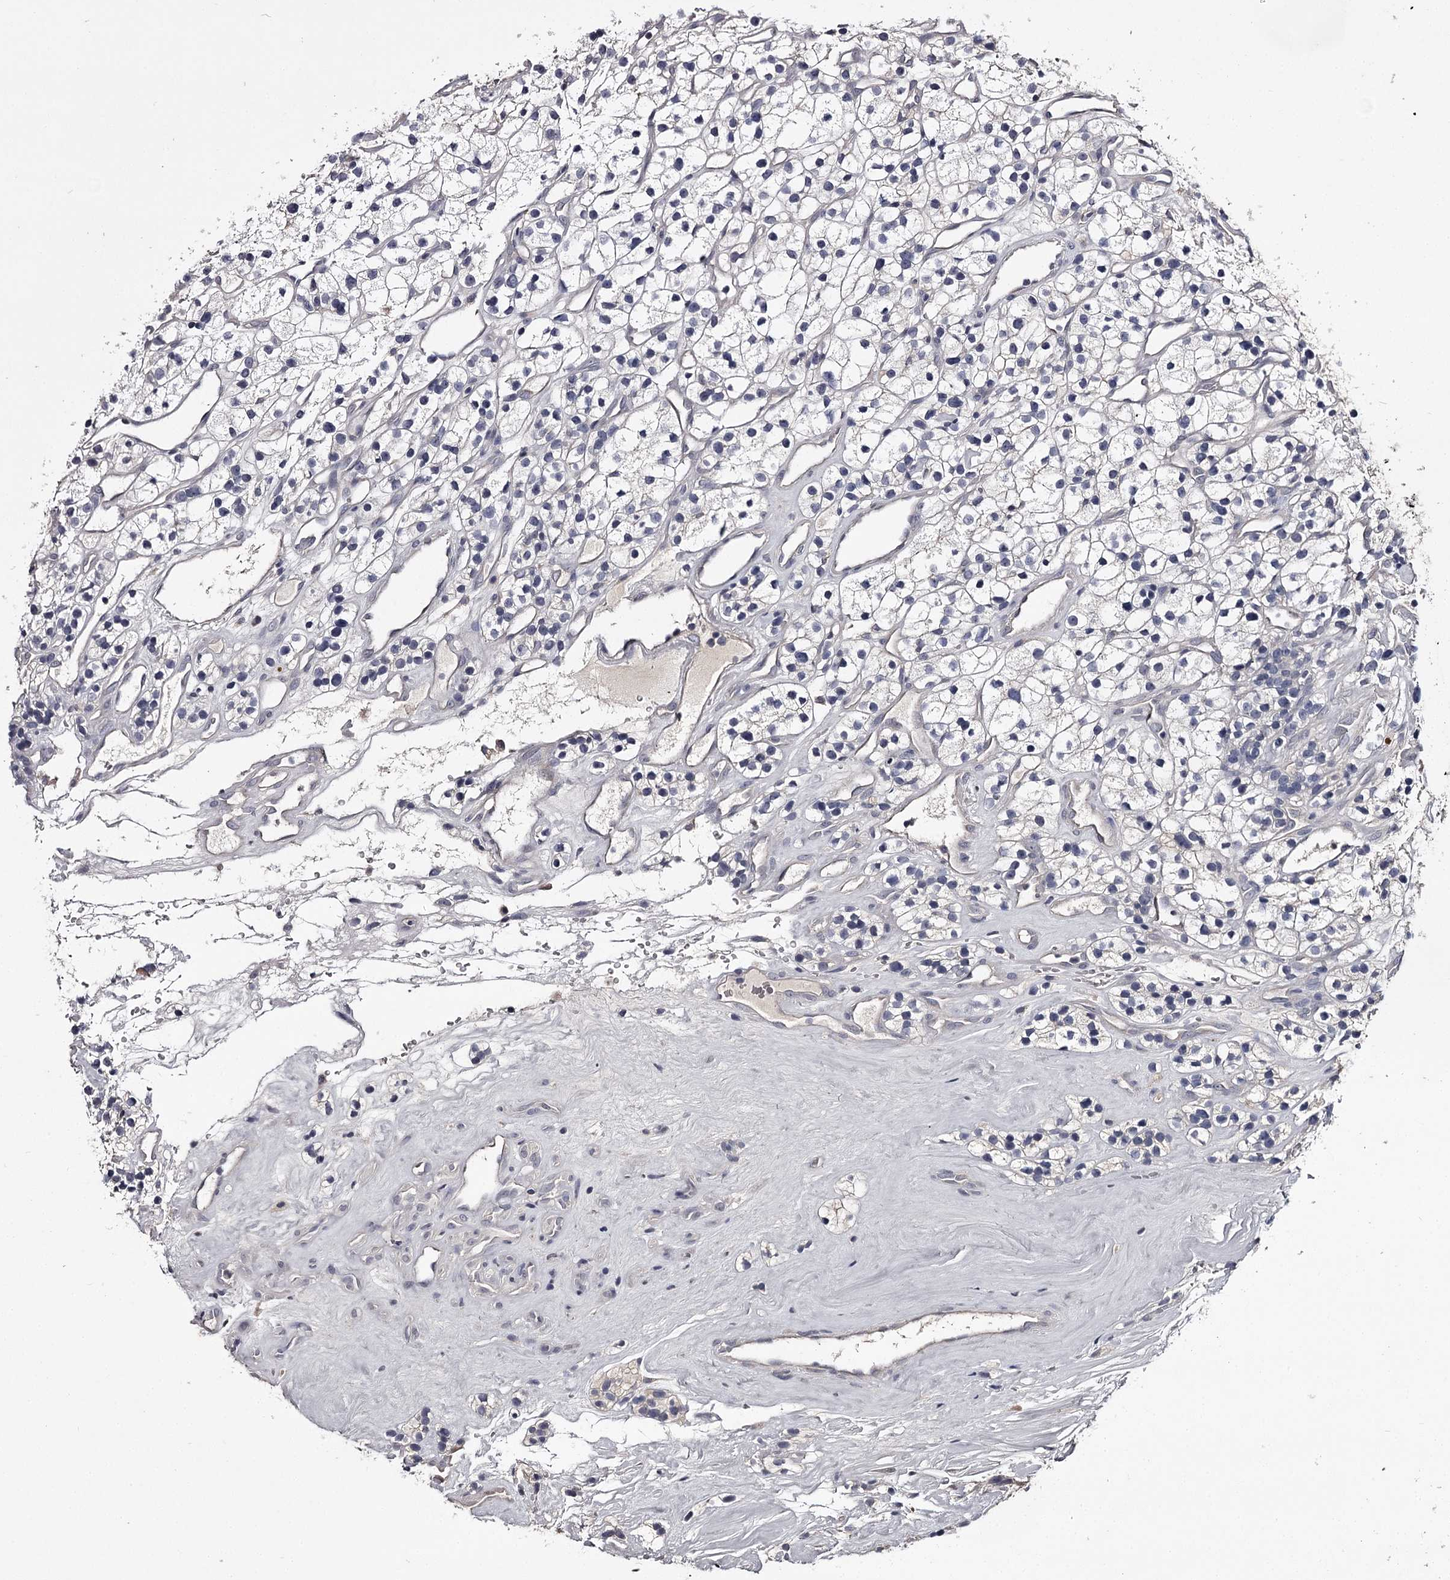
{"staining": {"intensity": "negative", "quantity": "none", "location": "none"}, "tissue": "renal cancer", "cell_type": "Tumor cells", "image_type": "cancer", "snomed": [{"axis": "morphology", "description": "Adenocarcinoma, NOS"}, {"axis": "topography", "description": "Kidney"}], "caption": "This is an immunohistochemistry image of human adenocarcinoma (renal). There is no staining in tumor cells.", "gene": "PRM2", "patient": {"sex": "female", "age": 57}}